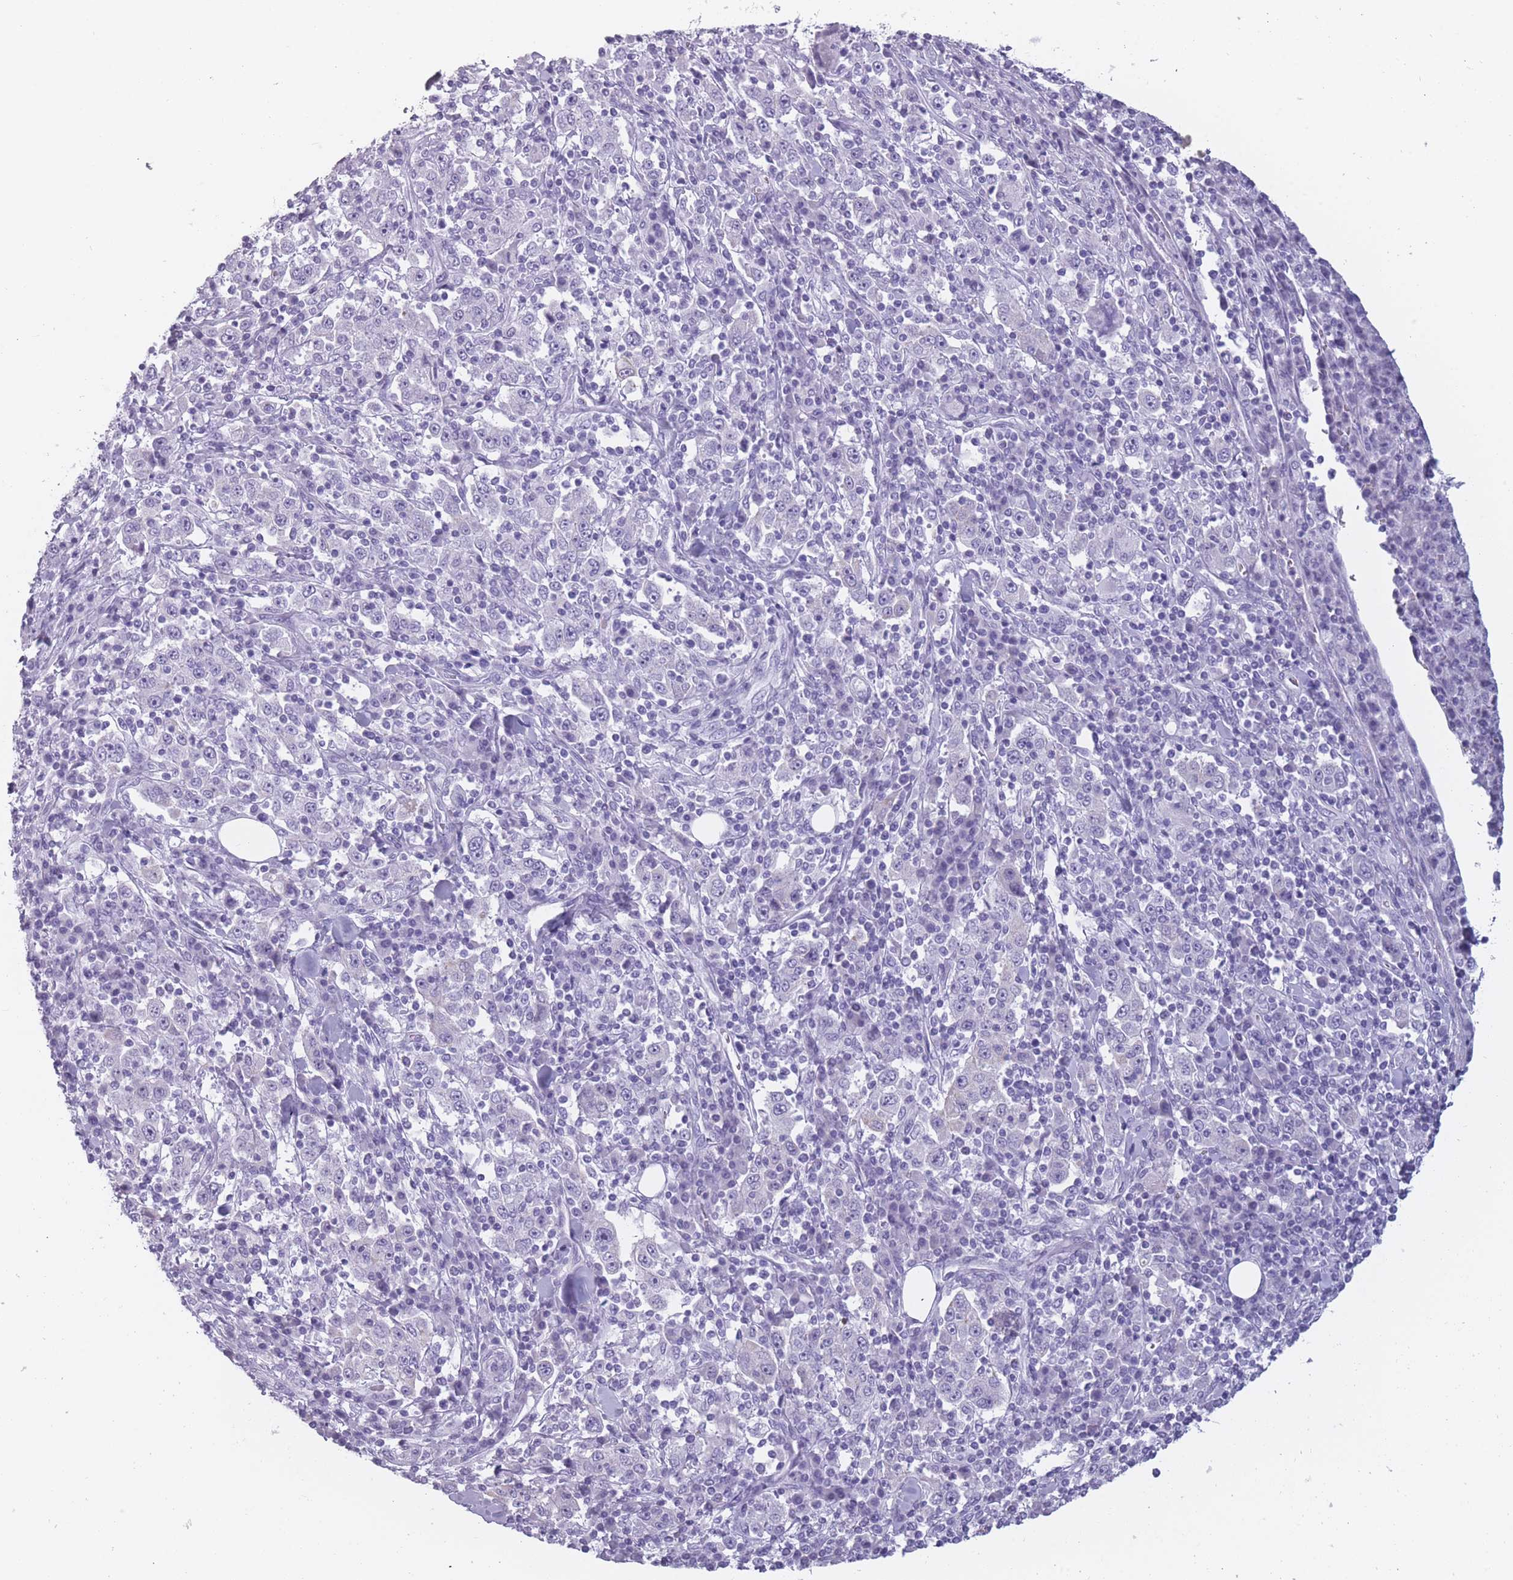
{"staining": {"intensity": "negative", "quantity": "none", "location": "none"}, "tissue": "stomach cancer", "cell_type": "Tumor cells", "image_type": "cancer", "snomed": [{"axis": "morphology", "description": "Normal tissue, NOS"}, {"axis": "morphology", "description": "Adenocarcinoma, NOS"}, {"axis": "topography", "description": "Stomach, upper"}, {"axis": "topography", "description": "Stomach"}], "caption": "The image exhibits no staining of tumor cells in adenocarcinoma (stomach).", "gene": "PPFIA3", "patient": {"sex": "male", "age": 59}}